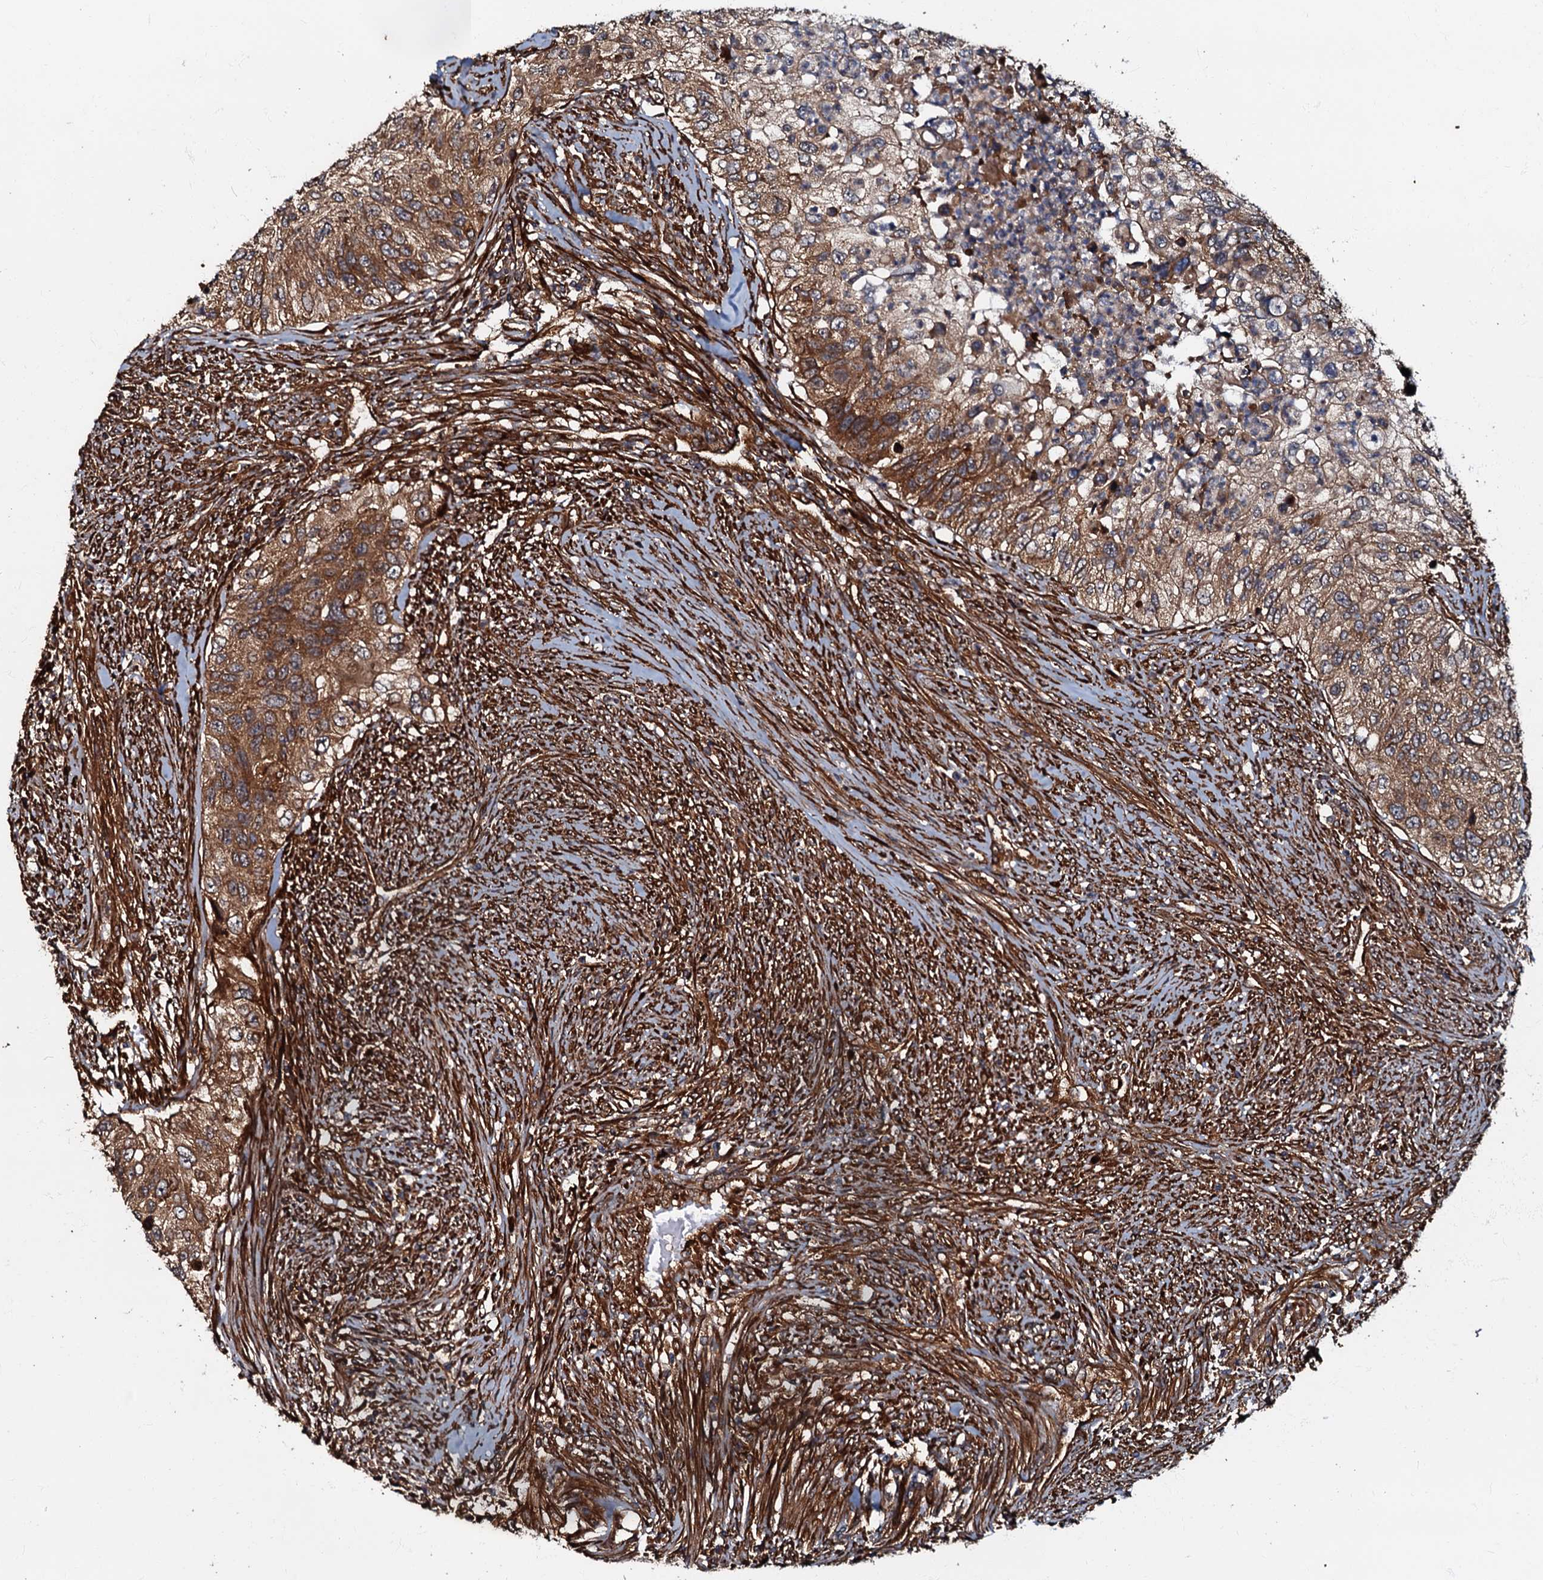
{"staining": {"intensity": "moderate", "quantity": ">75%", "location": "cytoplasmic/membranous"}, "tissue": "urothelial cancer", "cell_type": "Tumor cells", "image_type": "cancer", "snomed": [{"axis": "morphology", "description": "Urothelial carcinoma, High grade"}, {"axis": "topography", "description": "Urinary bladder"}], "caption": "Protein expression analysis of urothelial cancer demonstrates moderate cytoplasmic/membranous positivity in approximately >75% of tumor cells. (DAB (3,3'-diaminobenzidine) IHC, brown staining for protein, blue staining for nuclei).", "gene": "BLOC1S6", "patient": {"sex": "female", "age": 60}}